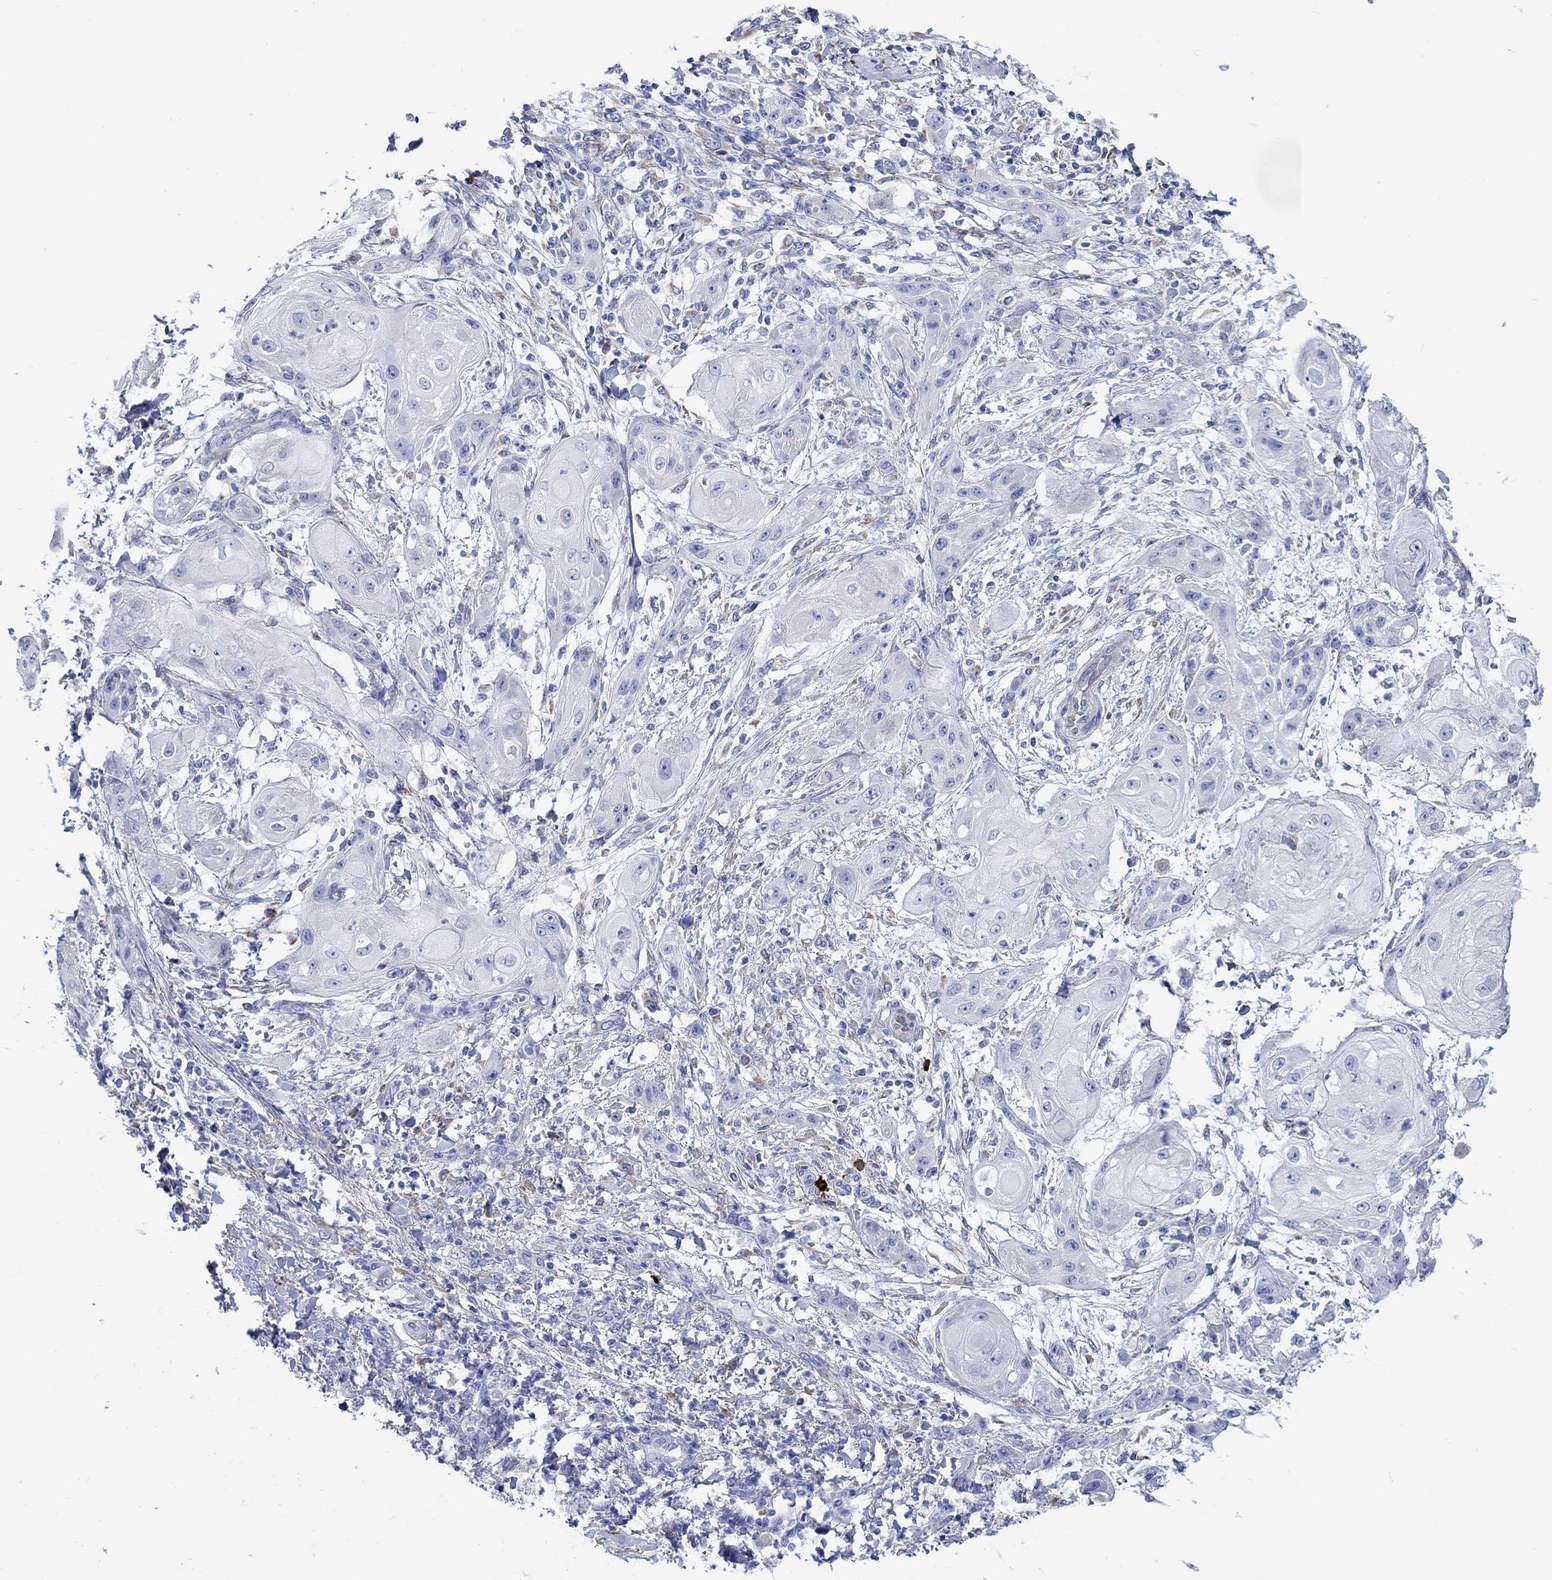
{"staining": {"intensity": "negative", "quantity": "none", "location": "none"}, "tissue": "skin cancer", "cell_type": "Tumor cells", "image_type": "cancer", "snomed": [{"axis": "morphology", "description": "Squamous cell carcinoma, NOS"}, {"axis": "topography", "description": "Skin"}], "caption": "IHC micrograph of human skin cancer stained for a protein (brown), which exhibits no positivity in tumor cells.", "gene": "P2RY6", "patient": {"sex": "male", "age": 62}}